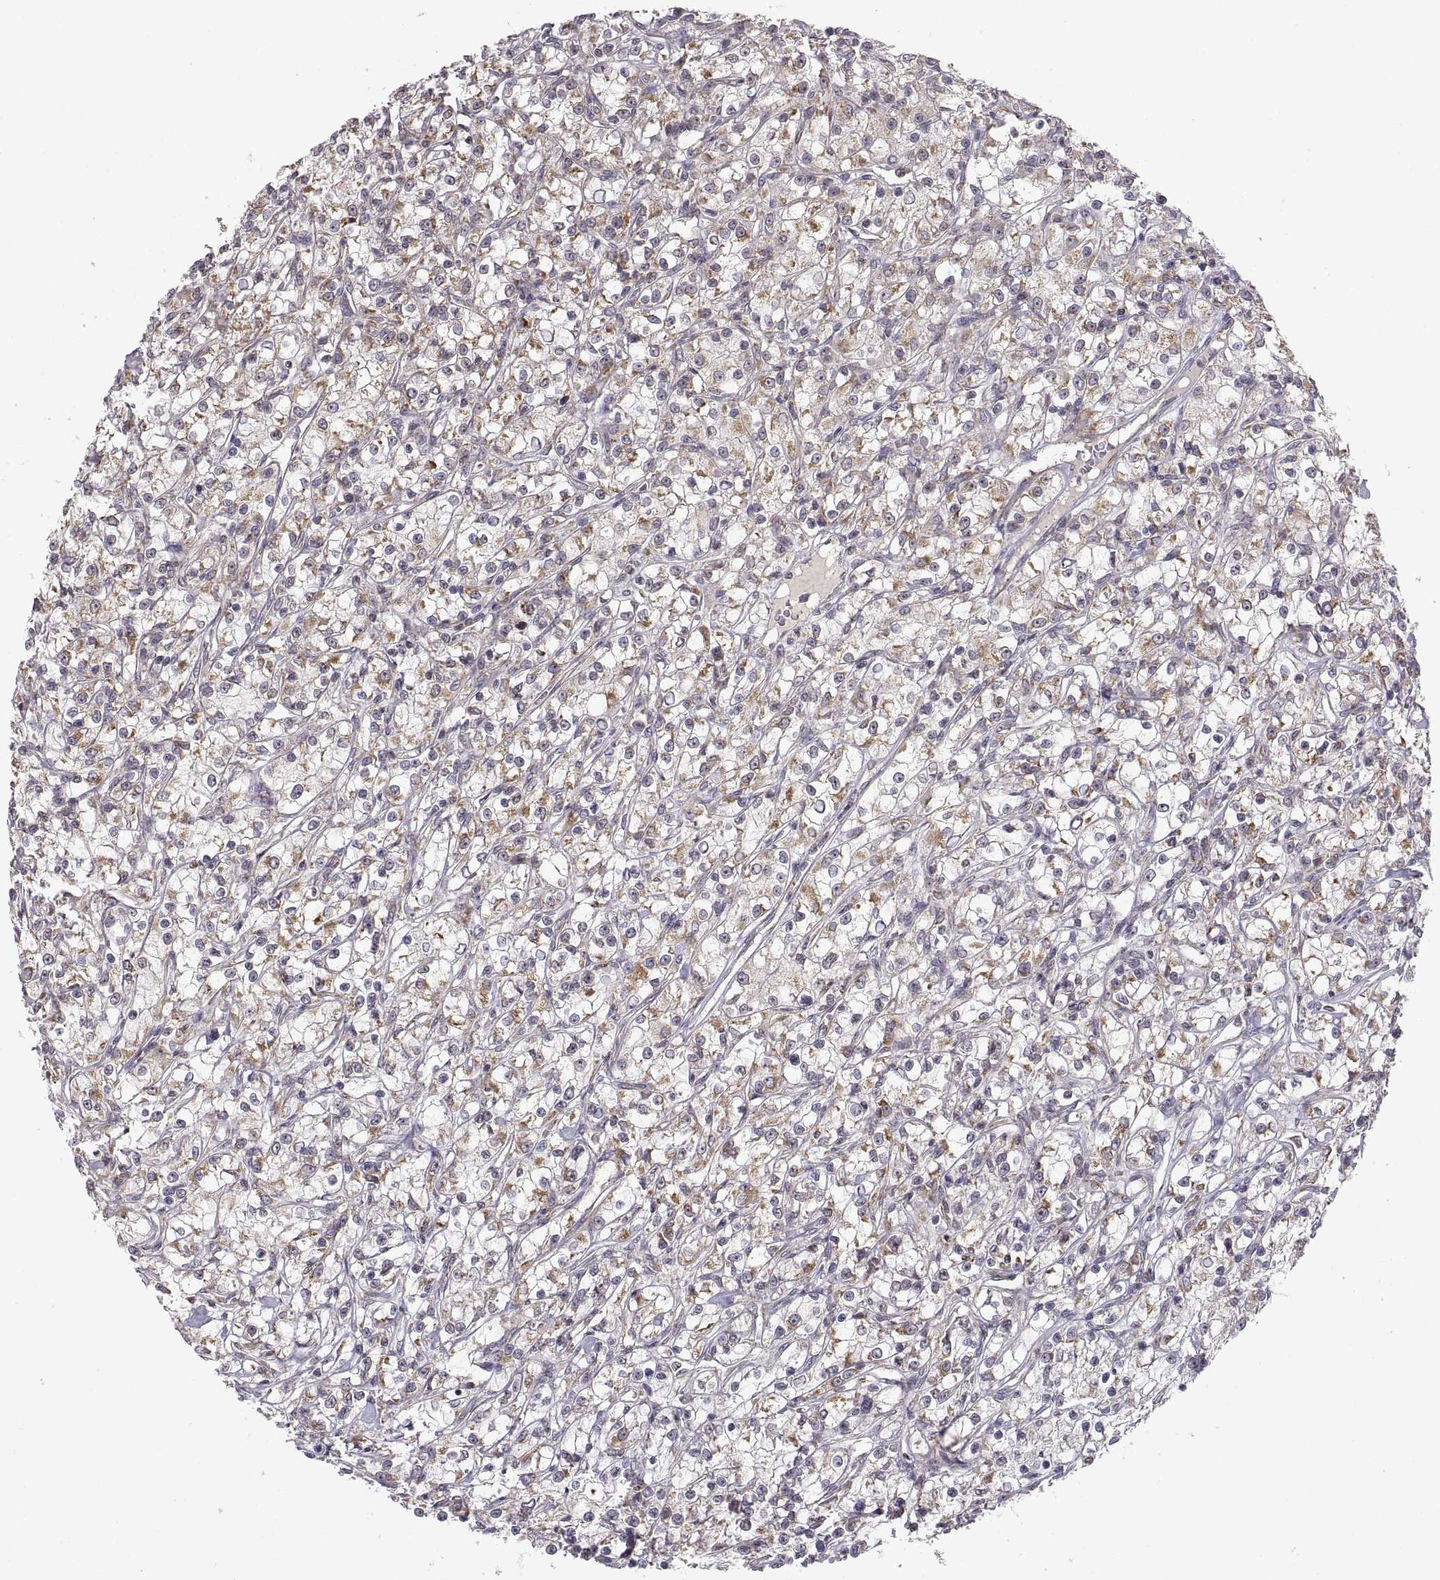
{"staining": {"intensity": "weak", "quantity": ">75%", "location": "cytoplasmic/membranous"}, "tissue": "renal cancer", "cell_type": "Tumor cells", "image_type": "cancer", "snomed": [{"axis": "morphology", "description": "Adenocarcinoma, NOS"}, {"axis": "topography", "description": "Kidney"}], "caption": "Weak cytoplasmic/membranous expression for a protein is seen in approximately >75% of tumor cells of renal cancer using immunohistochemistry.", "gene": "MANBAL", "patient": {"sex": "female", "age": 59}}